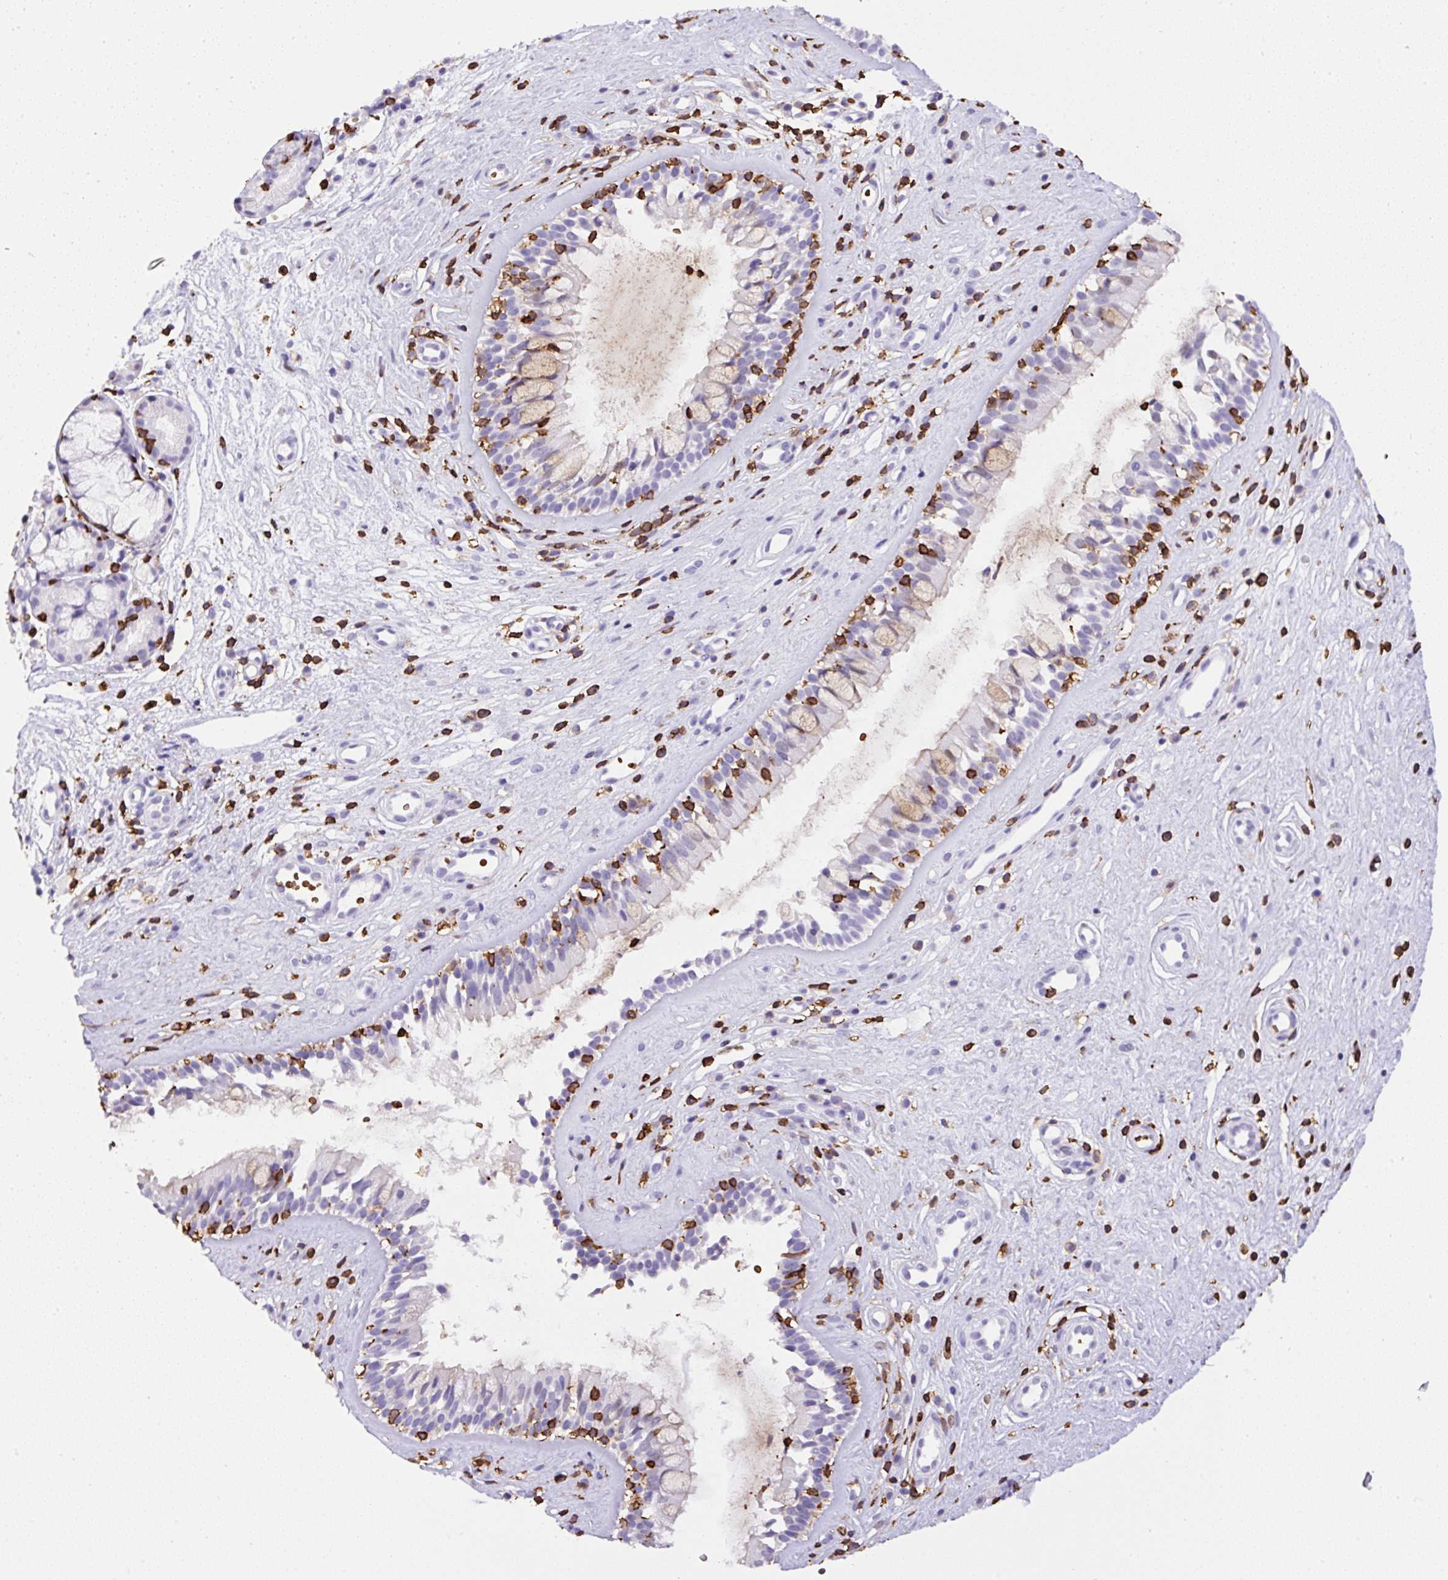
{"staining": {"intensity": "negative", "quantity": "none", "location": "none"}, "tissue": "nasopharynx", "cell_type": "Respiratory epithelial cells", "image_type": "normal", "snomed": [{"axis": "morphology", "description": "Normal tissue, NOS"}, {"axis": "topography", "description": "Nasopharynx"}], "caption": "A high-resolution micrograph shows immunohistochemistry (IHC) staining of normal nasopharynx, which displays no significant expression in respiratory epithelial cells. Nuclei are stained in blue.", "gene": "FAM228B", "patient": {"sex": "male", "age": 32}}